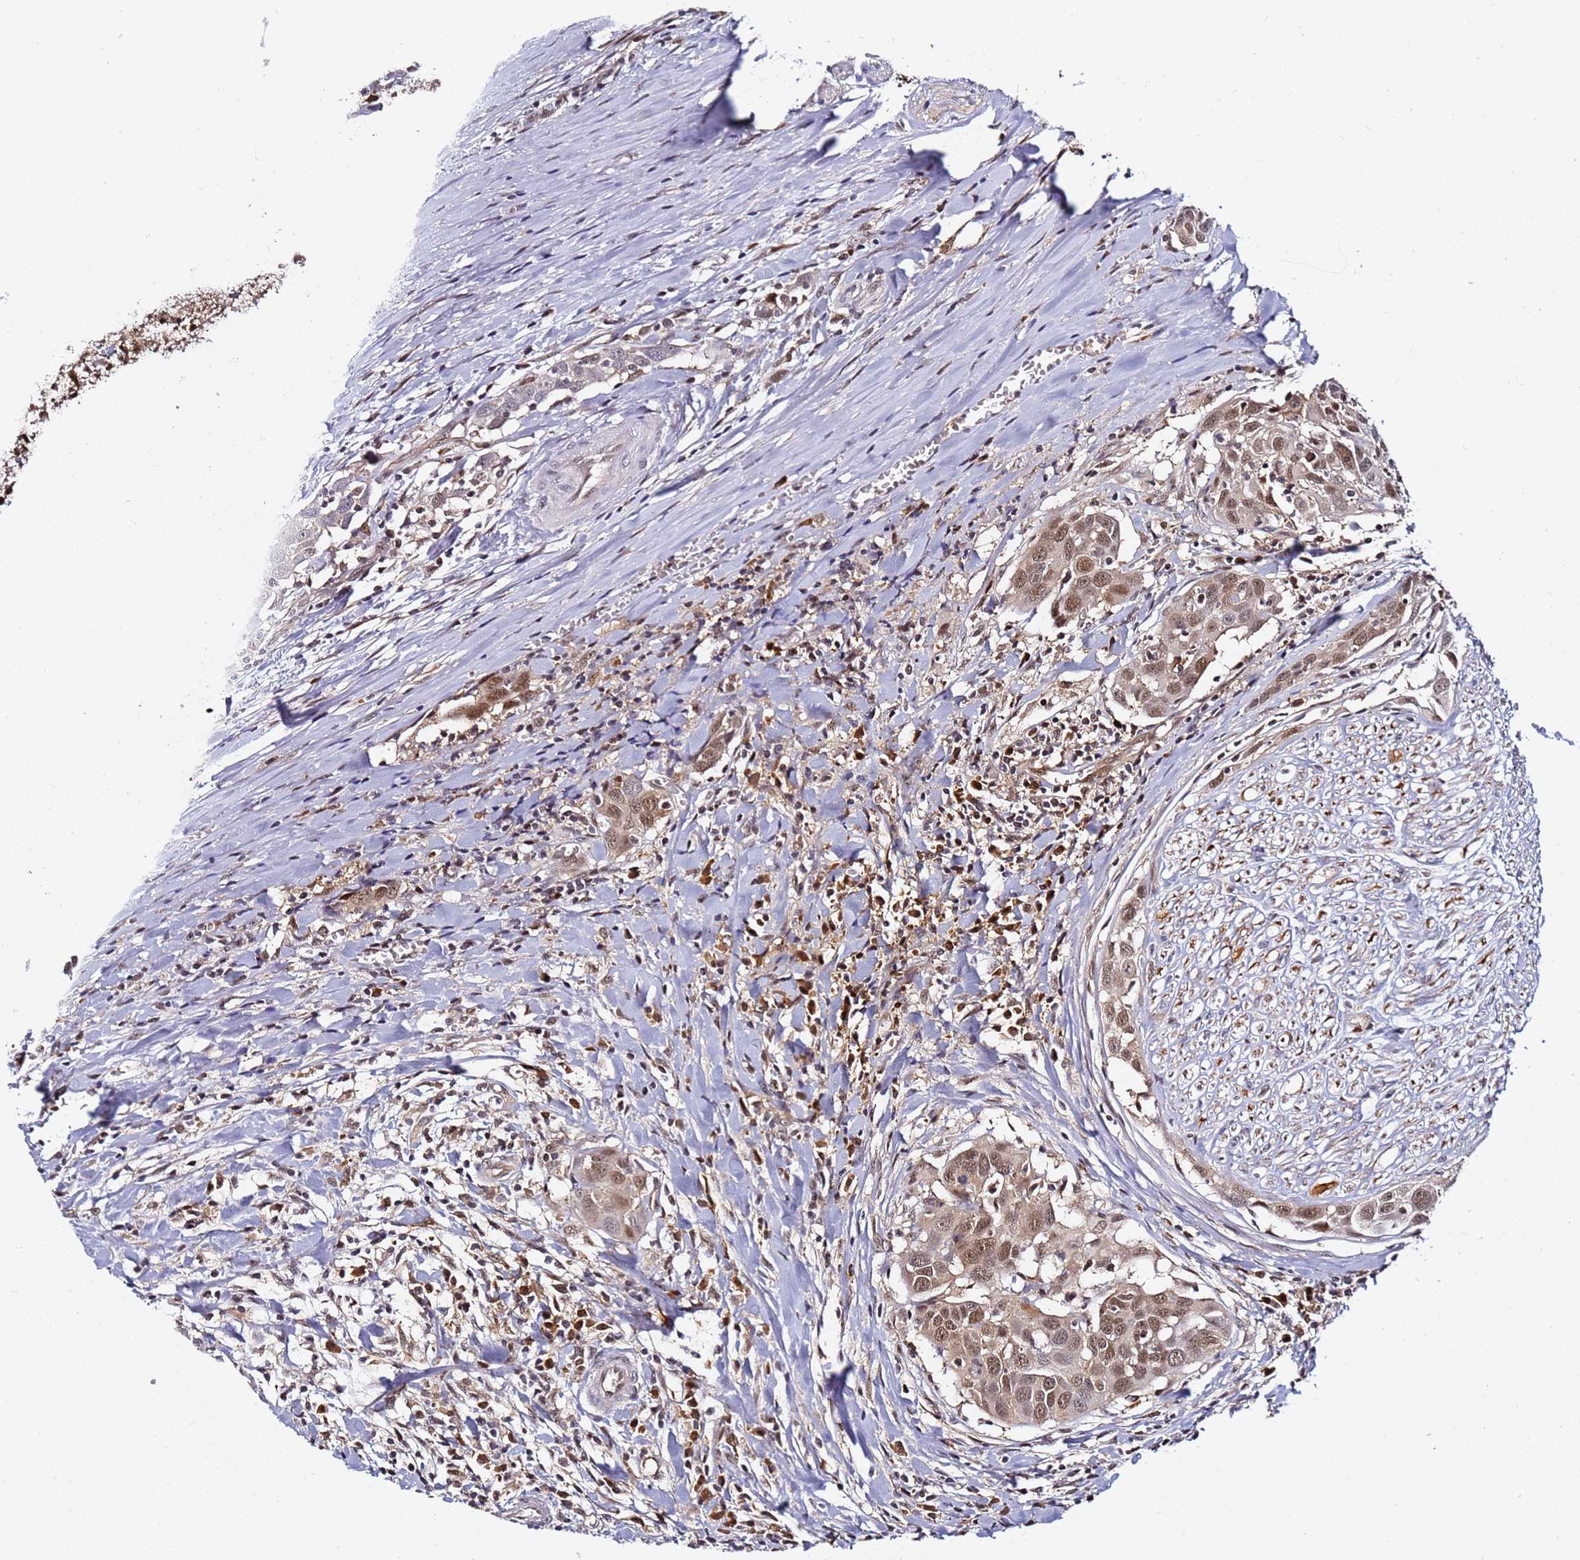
{"staining": {"intensity": "moderate", "quantity": ">75%", "location": "nuclear"}, "tissue": "head and neck cancer", "cell_type": "Tumor cells", "image_type": "cancer", "snomed": [{"axis": "morphology", "description": "Squamous cell carcinoma, NOS"}, {"axis": "topography", "description": "Oral tissue"}, {"axis": "topography", "description": "Head-Neck"}], "caption": "The photomicrograph exhibits staining of head and neck cancer (squamous cell carcinoma), revealing moderate nuclear protein staining (brown color) within tumor cells. (brown staining indicates protein expression, while blue staining denotes nuclei).", "gene": "RGS18", "patient": {"sex": "female", "age": 50}}